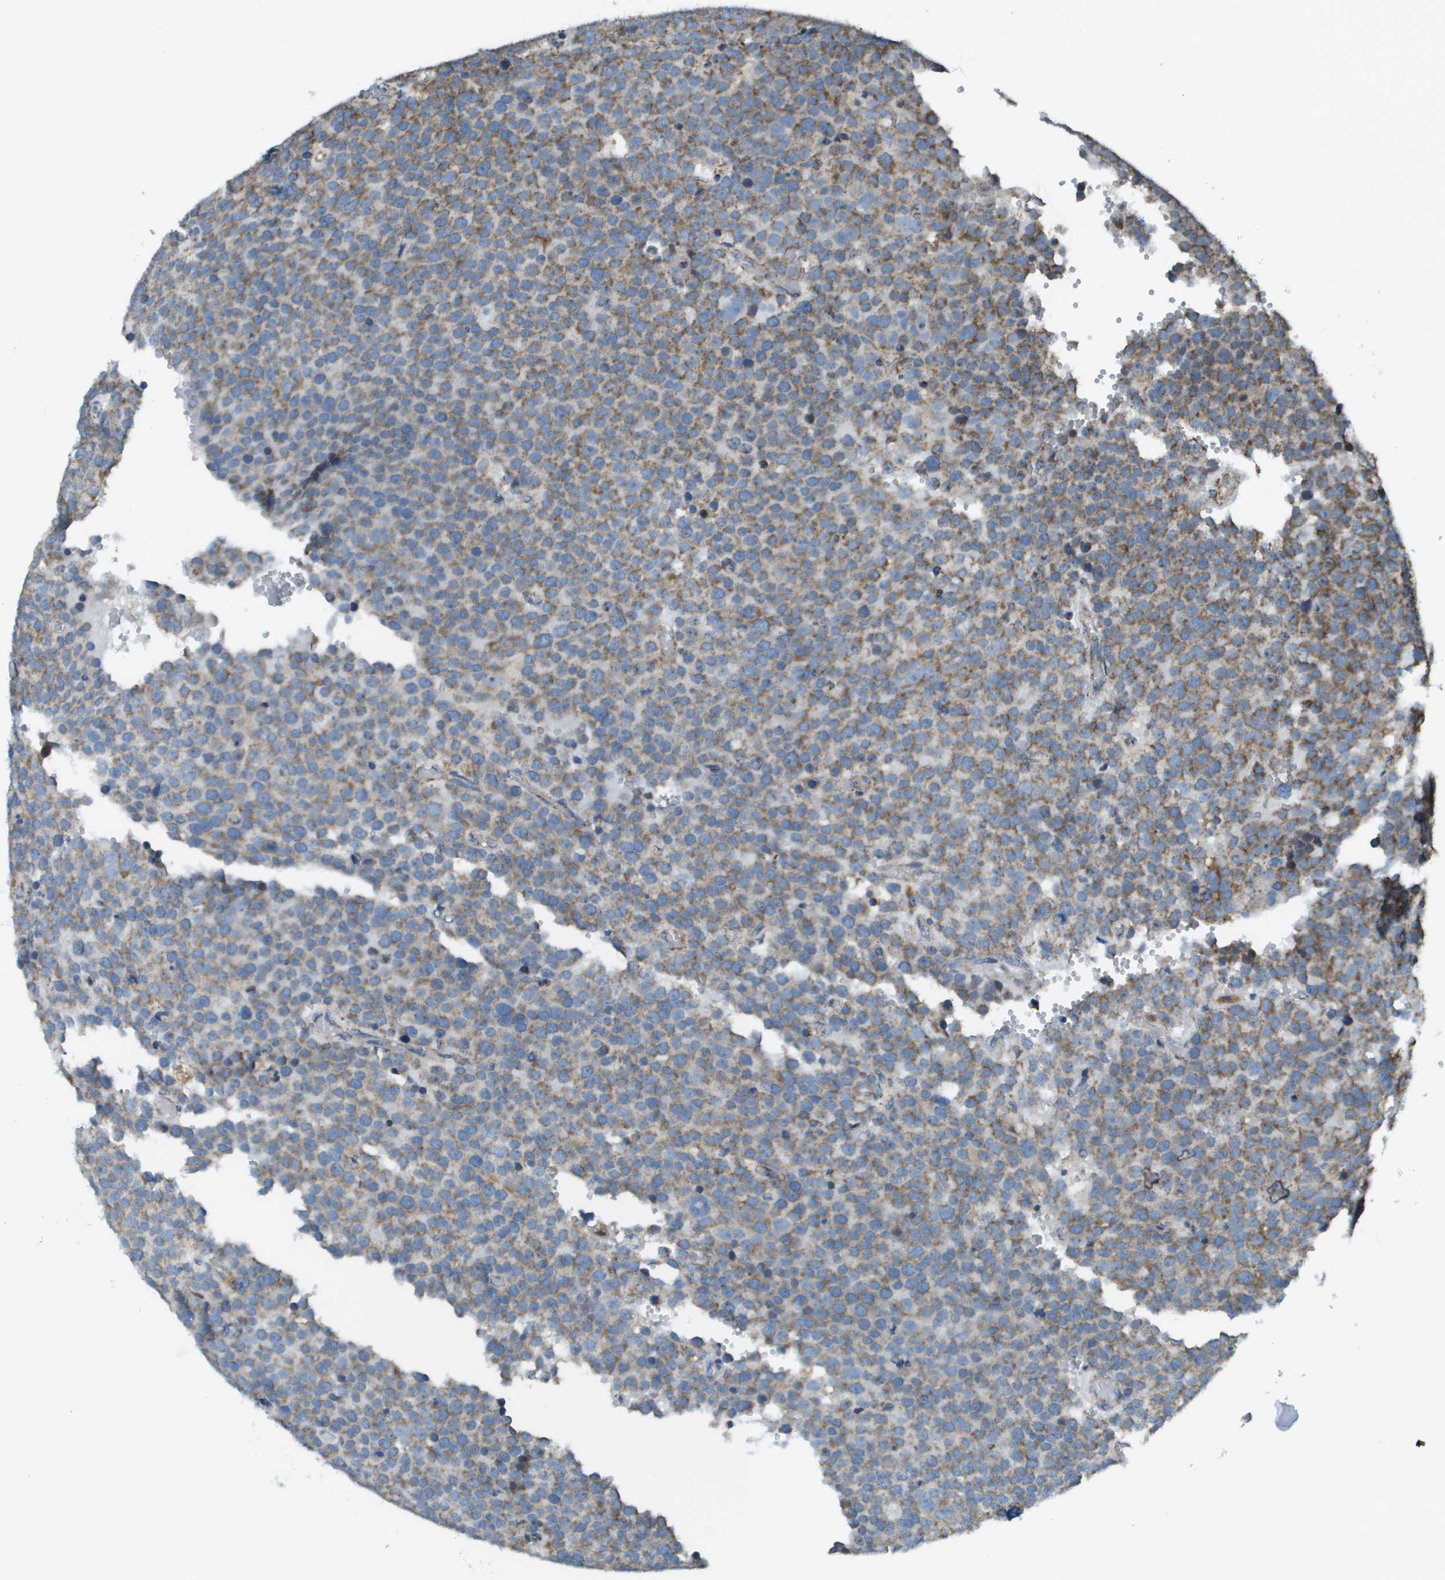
{"staining": {"intensity": "weak", "quantity": "<25%", "location": "cytoplasmic/membranous"}, "tissue": "testis cancer", "cell_type": "Tumor cells", "image_type": "cancer", "snomed": [{"axis": "morphology", "description": "Normal tissue, NOS"}, {"axis": "morphology", "description": "Seminoma, NOS"}, {"axis": "topography", "description": "Testis"}], "caption": "Tumor cells show no significant staining in testis seminoma.", "gene": "NRK", "patient": {"sex": "male", "age": 71}}